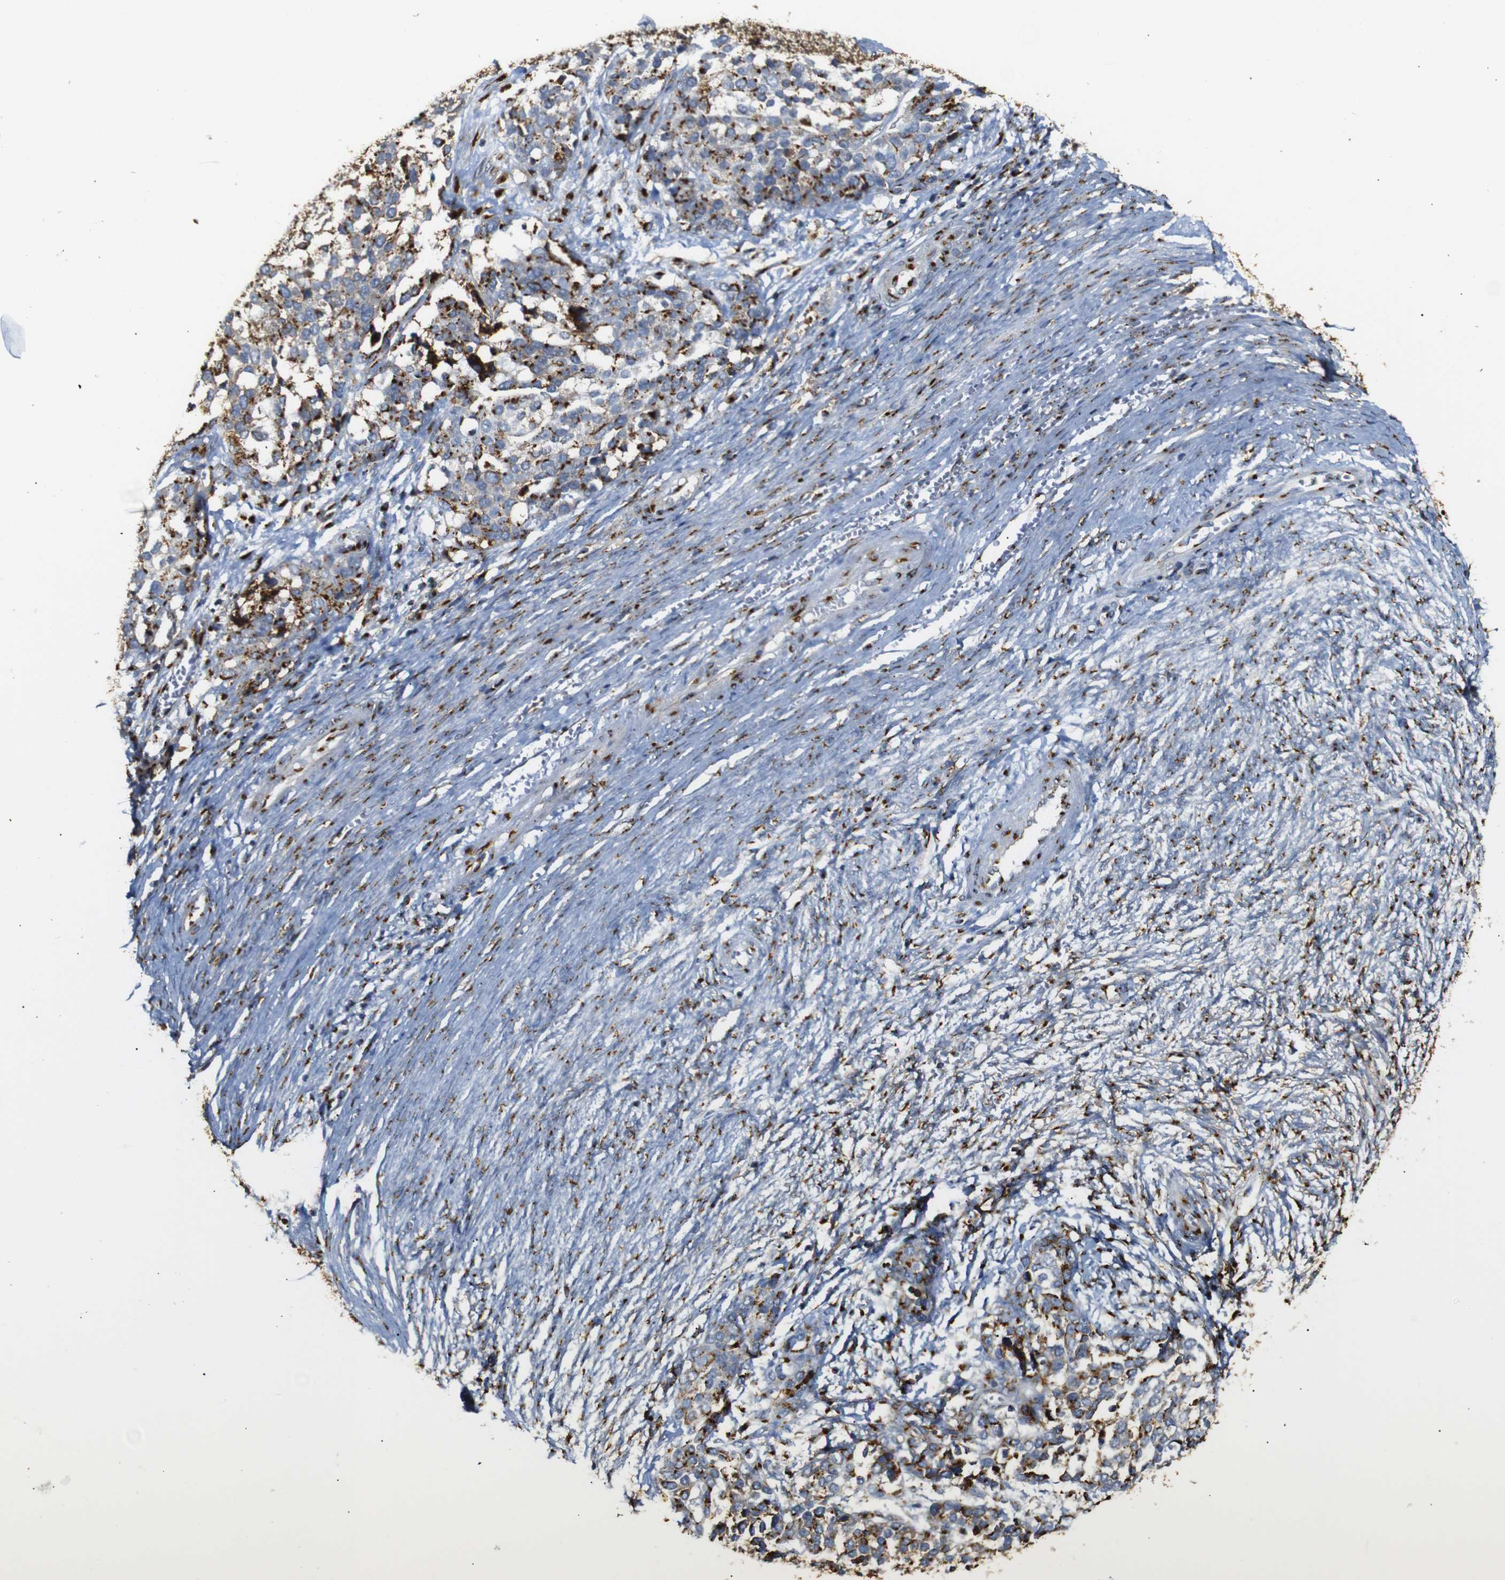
{"staining": {"intensity": "strong", "quantity": ">75%", "location": "cytoplasmic/membranous"}, "tissue": "ovarian cancer", "cell_type": "Tumor cells", "image_type": "cancer", "snomed": [{"axis": "morphology", "description": "Cystadenocarcinoma, serous, NOS"}, {"axis": "topography", "description": "Ovary"}], "caption": "Serous cystadenocarcinoma (ovarian) stained for a protein reveals strong cytoplasmic/membranous positivity in tumor cells.", "gene": "TGOLN2", "patient": {"sex": "female", "age": 44}}